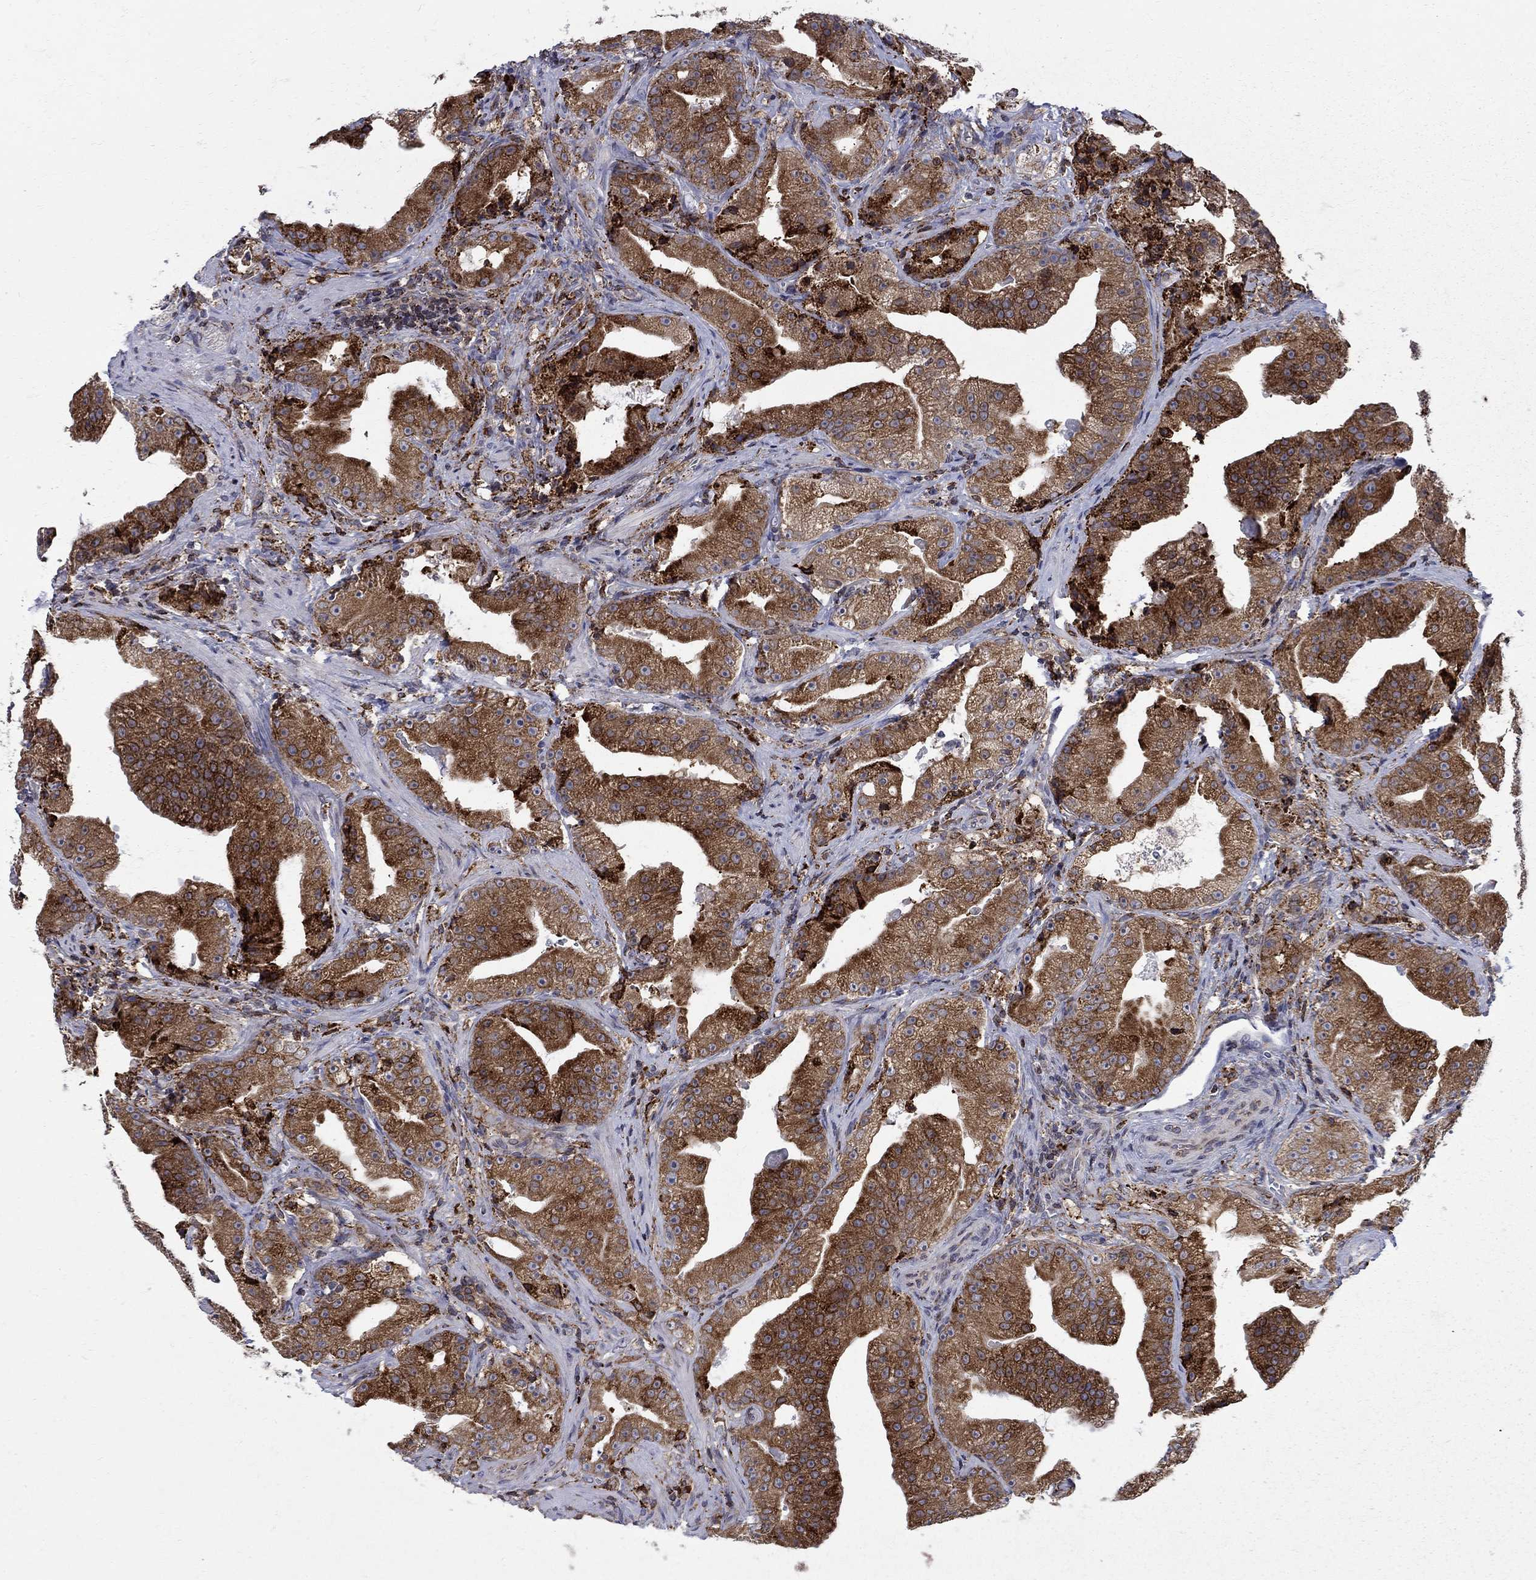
{"staining": {"intensity": "strong", "quantity": "25%-75%", "location": "cytoplasmic/membranous"}, "tissue": "prostate cancer", "cell_type": "Tumor cells", "image_type": "cancer", "snomed": [{"axis": "morphology", "description": "Adenocarcinoma, Low grade"}, {"axis": "topography", "description": "Prostate"}], "caption": "This photomicrograph exhibits immunohistochemistry staining of adenocarcinoma (low-grade) (prostate), with high strong cytoplasmic/membranous staining in approximately 25%-75% of tumor cells.", "gene": "CAB39L", "patient": {"sex": "male", "age": 62}}